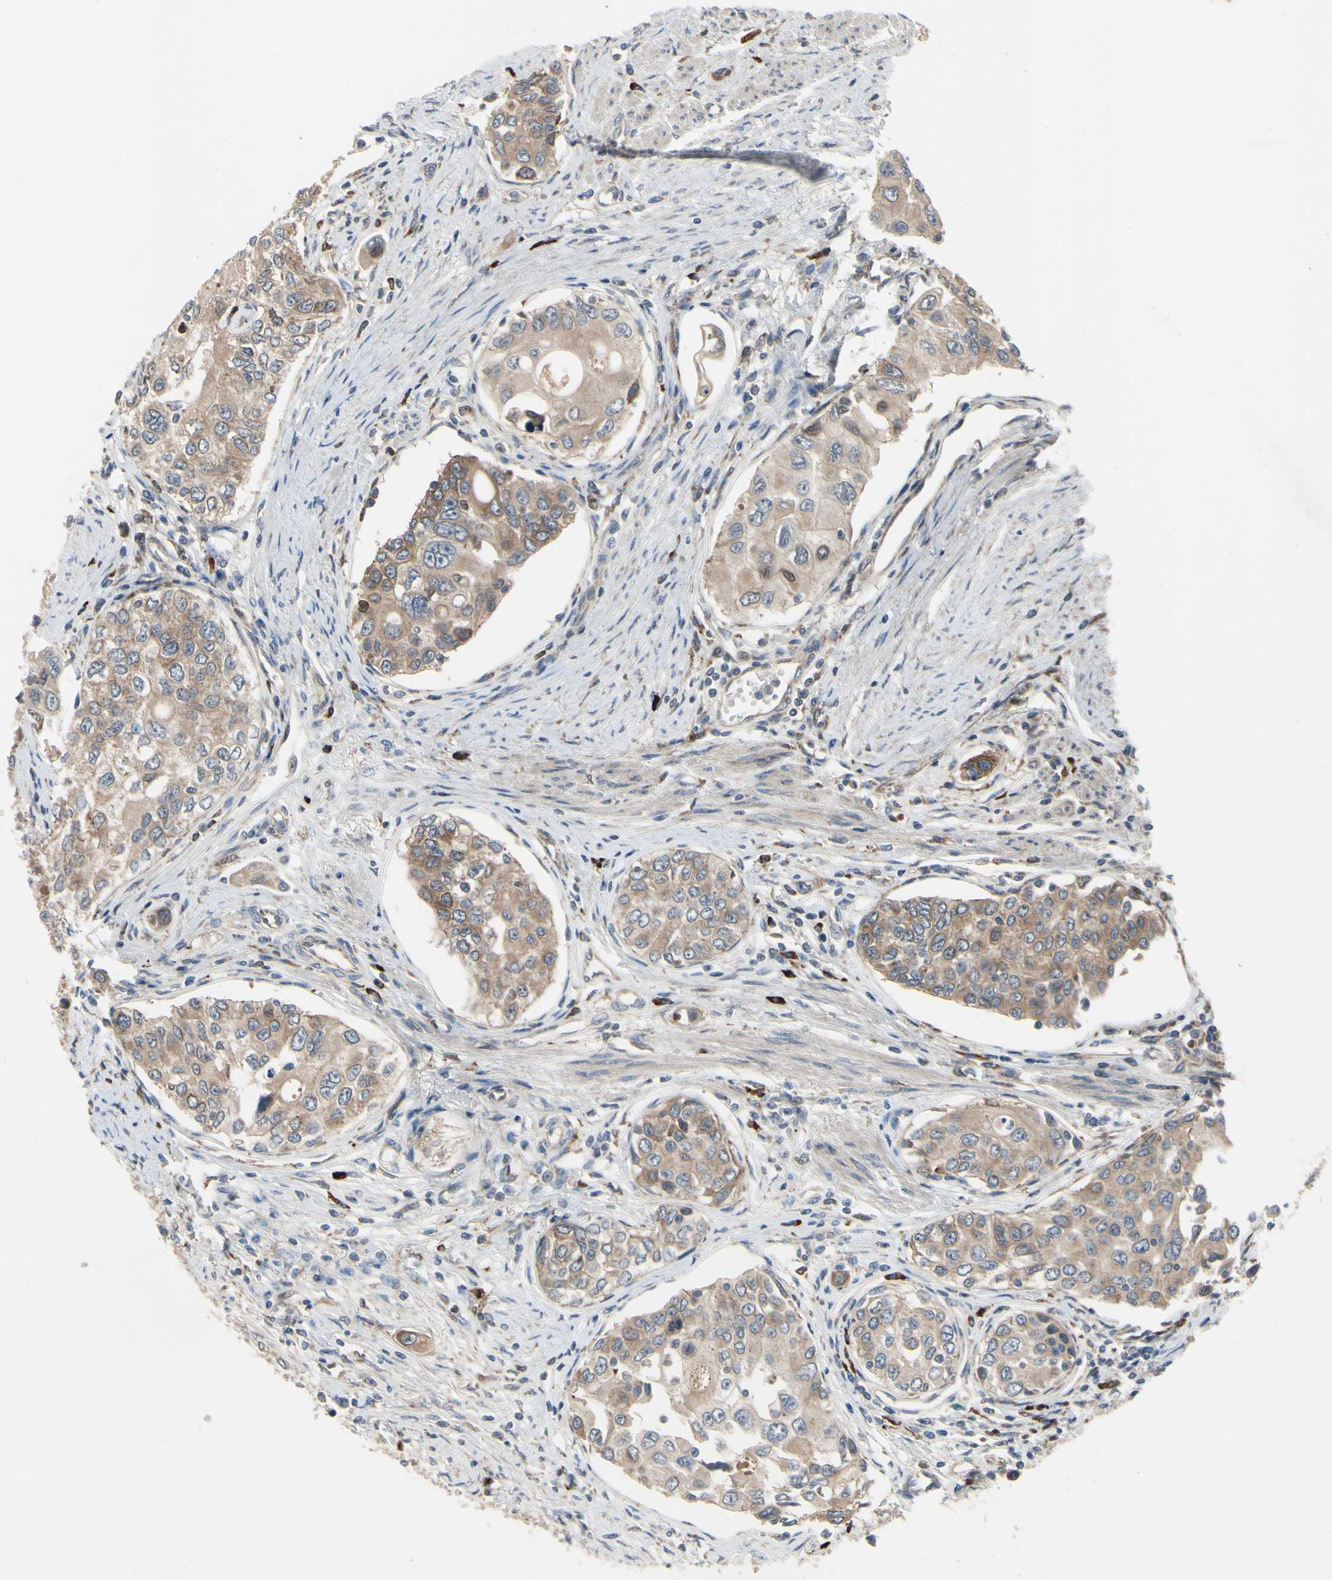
{"staining": {"intensity": "weak", "quantity": ">75%", "location": "cytoplasmic/membranous"}, "tissue": "urothelial cancer", "cell_type": "Tumor cells", "image_type": "cancer", "snomed": [{"axis": "morphology", "description": "Urothelial carcinoma, High grade"}, {"axis": "topography", "description": "Urinary bladder"}], "caption": "Tumor cells reveal low levels of weak cytoplasmic/membranous staining in about >75% of cells in human urothelial cancer. (DAB IHC with brightfield microscopy, high magnification).", "gene": "XIAP", "patient": {"sex": "female", "age": 56}}